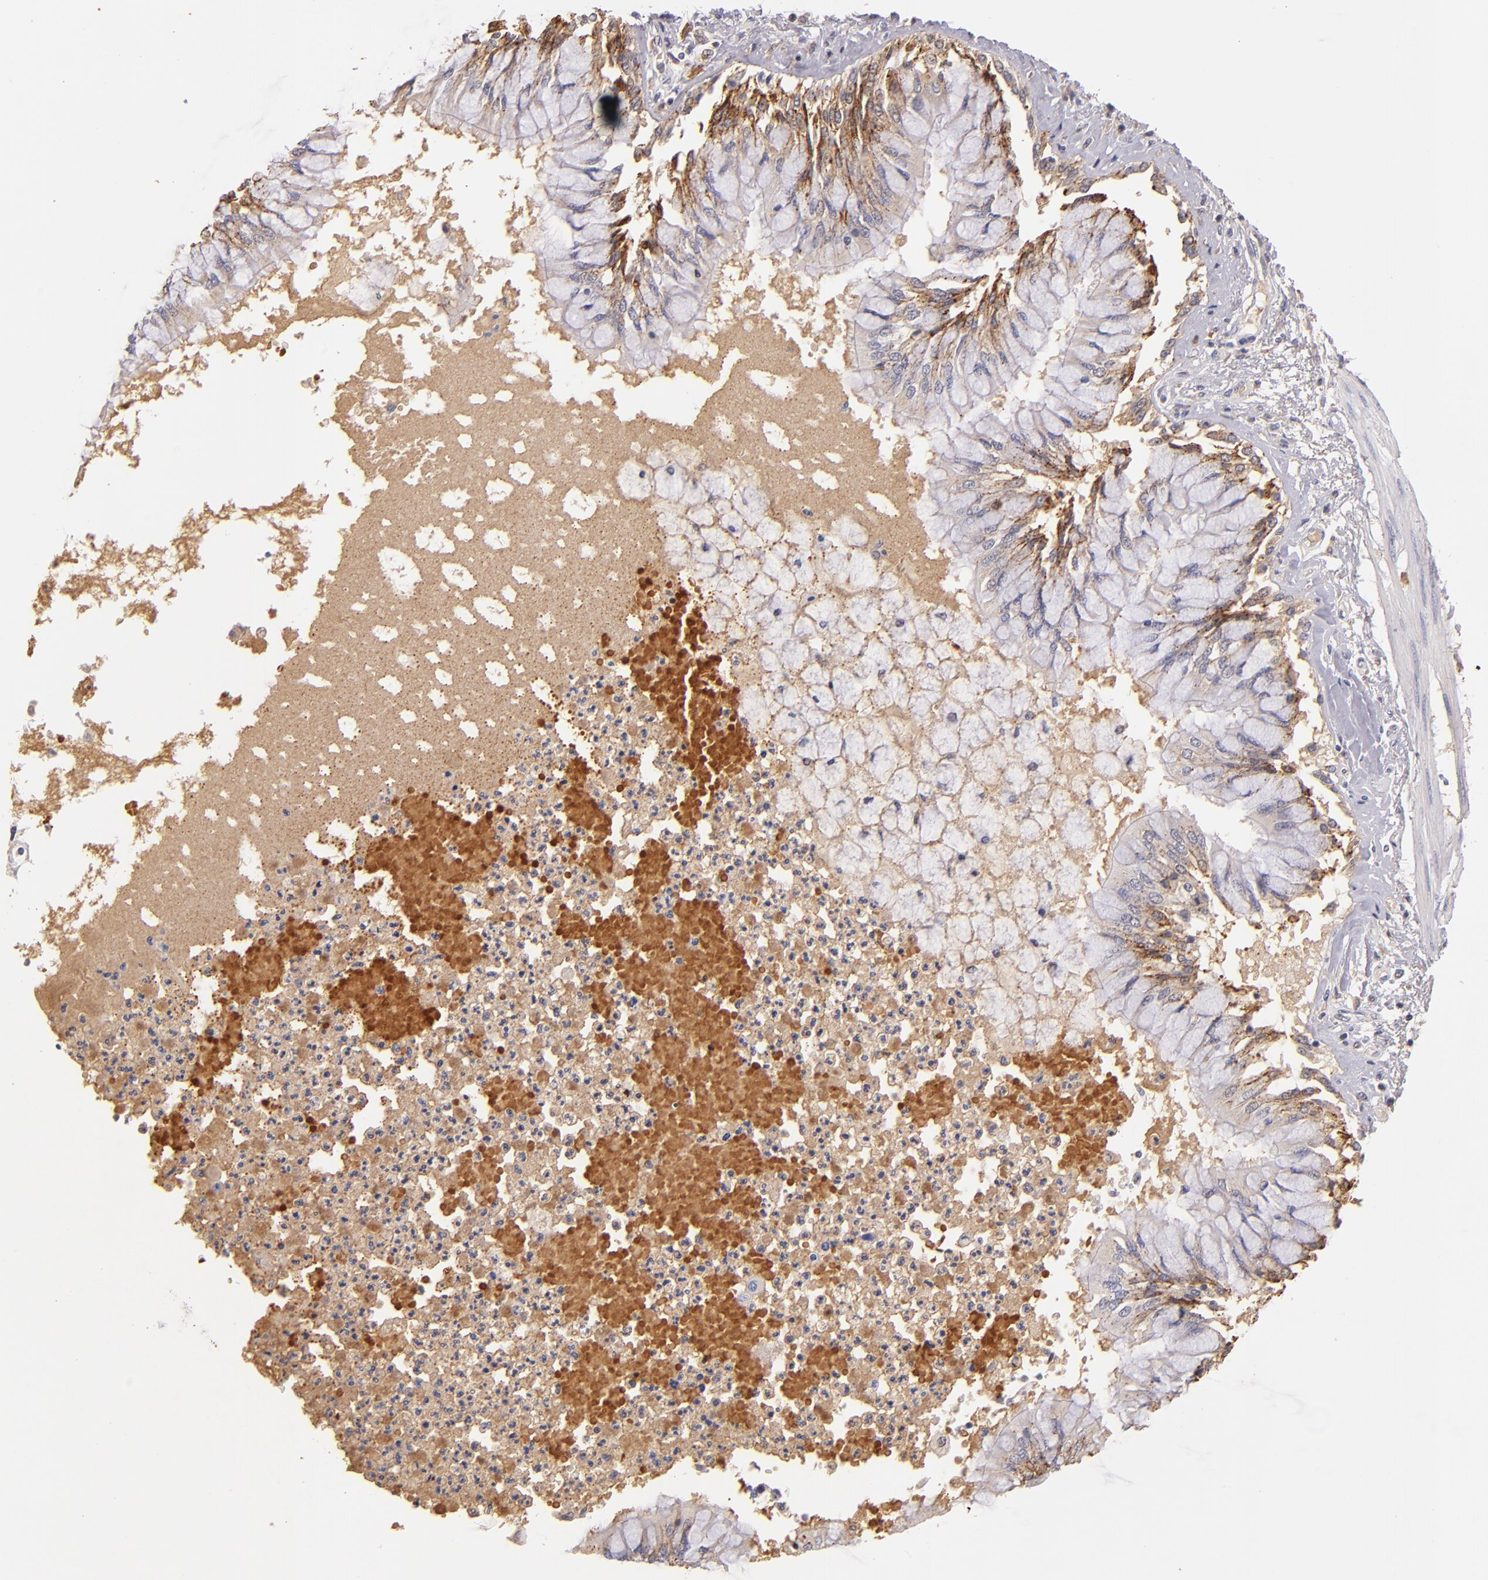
{"staining": {"intensity": "moderate", "quantity": ">75%", "location": "cytoplasmic/membranous"}, "tissue": "bronchus", "cell_type": "Respiratory epithelial cells", "image_type": "normal", "snomed": [{"axis": "morphology", "description": "Normal tissue, NOS"}, {"axis": "topography", "description": "Cartilage tissue"}, {"axis": "topography", "description": "Bronchus"}, {"axis": "topography", "description": "Lung"}], "caption": "Bronchus stained for a protein shows moderate cytoplasmic/membranous positivity in respiratory epithelial cells. (Stains: DAB (3,3'-diaminobenzidine) in brown, nuclei in blue, Microscopy: brightfield microscopy at high magnification).", "gene": "SERPINC1", "patient": {"sex": "female", "age": 49}}